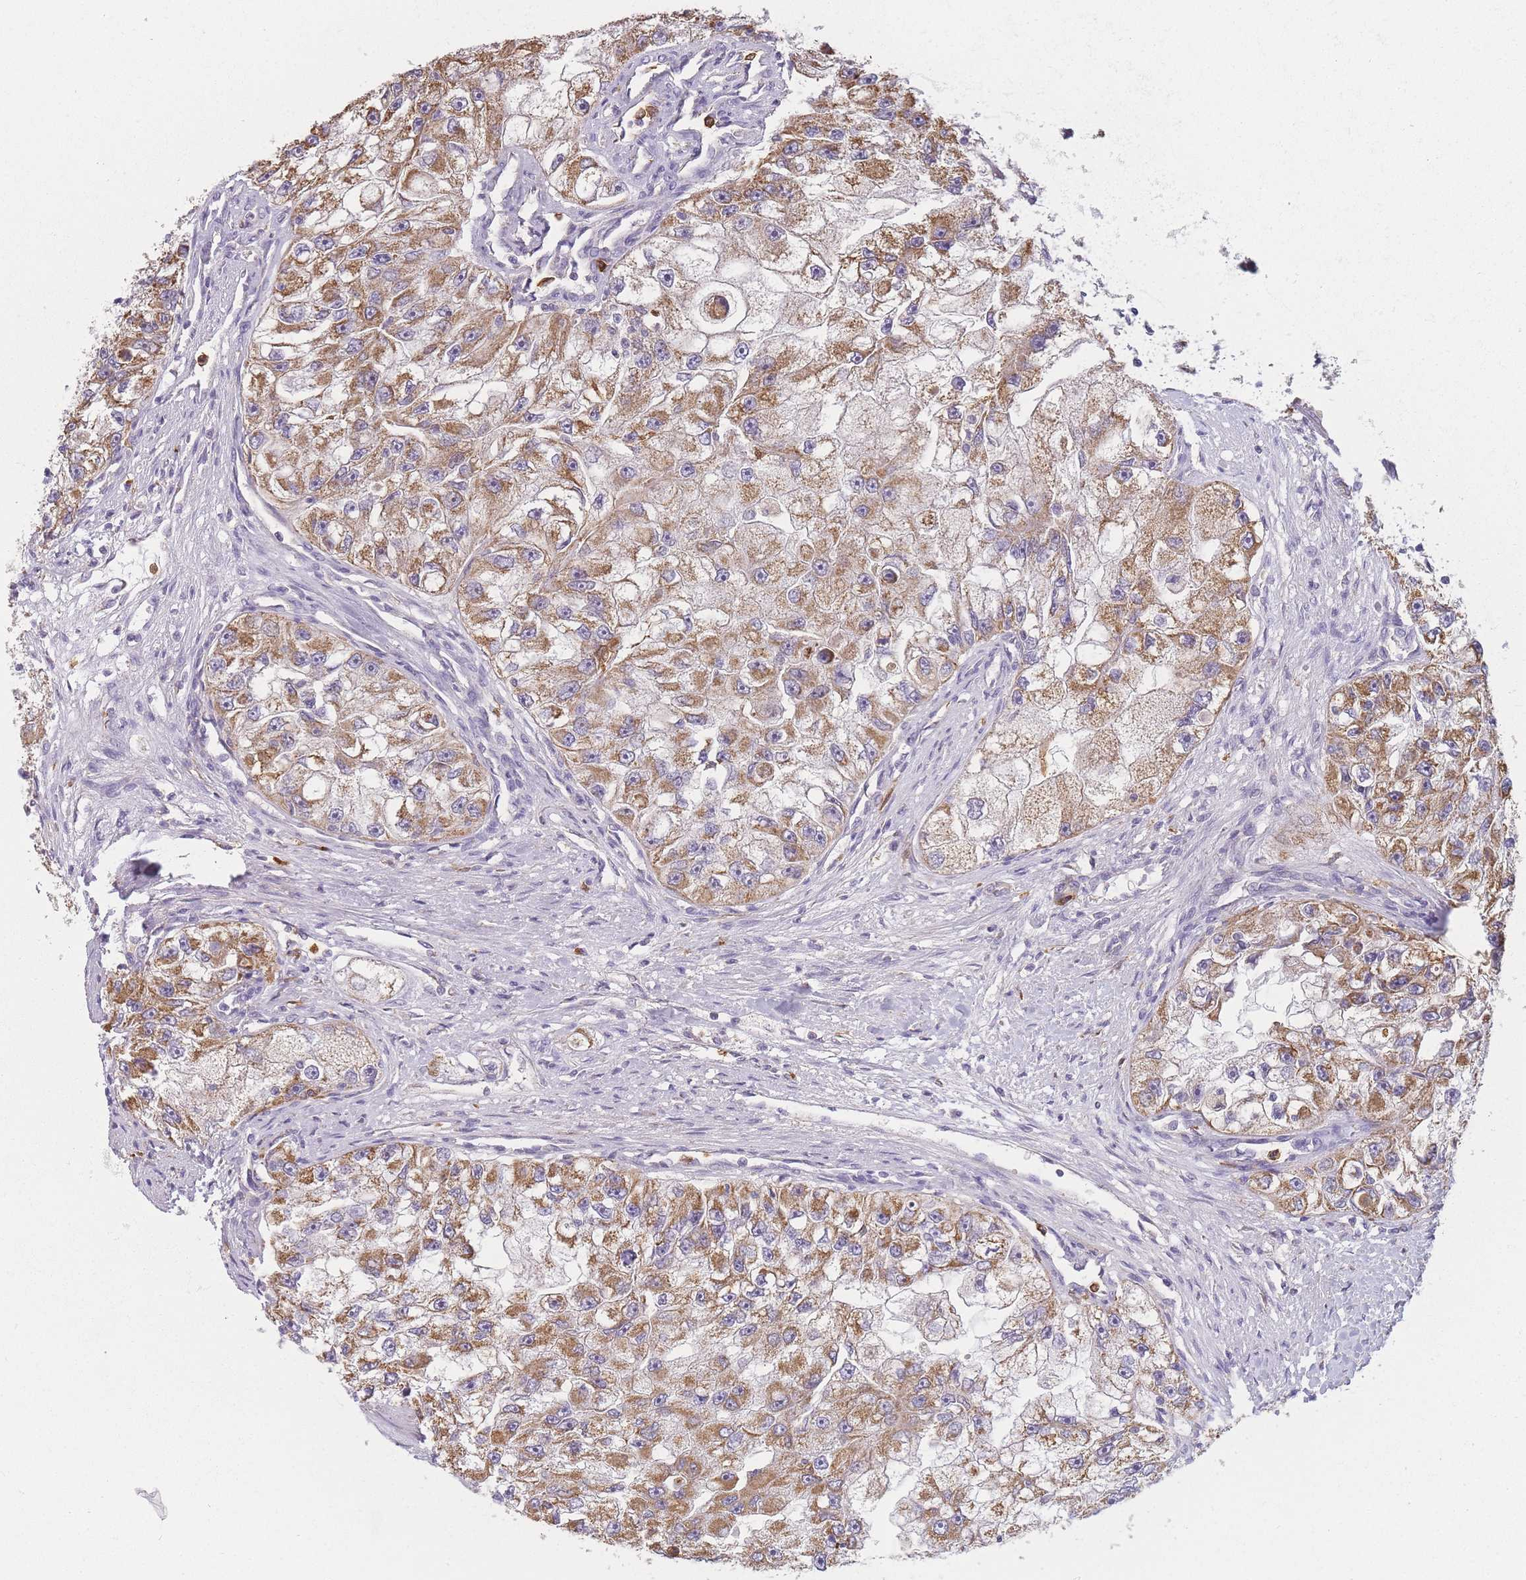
{"staining": {"intensity": "moderate", "quantity": ">75%", "location": "cytoplasmic/membranous"}, "tissue": "renal cancer", "cell_type": "Tumor cells", "image_type": "cancer", "snomed": [{"axis": "morphology", "description": "Adenocarcinoma, NOS"}, {"axis": "topography", "description": "Kidney"}], "caption": "Immunohistochemistry (IHC) staining of renal cancer, which displays medium levels of moderate cytoplasmic/membranous positivity in approximately >75% of tumor cells indicating moderate cytoplasmic/membranous protein expression. The staining was performed using DAB (3,3'-diaminobenzidine) (brown) for protein detection and nuclei were counterstained in hematoxylin (blue).", "gene": "PRAM1", "patient": {"sex": "male", "age": 63}}